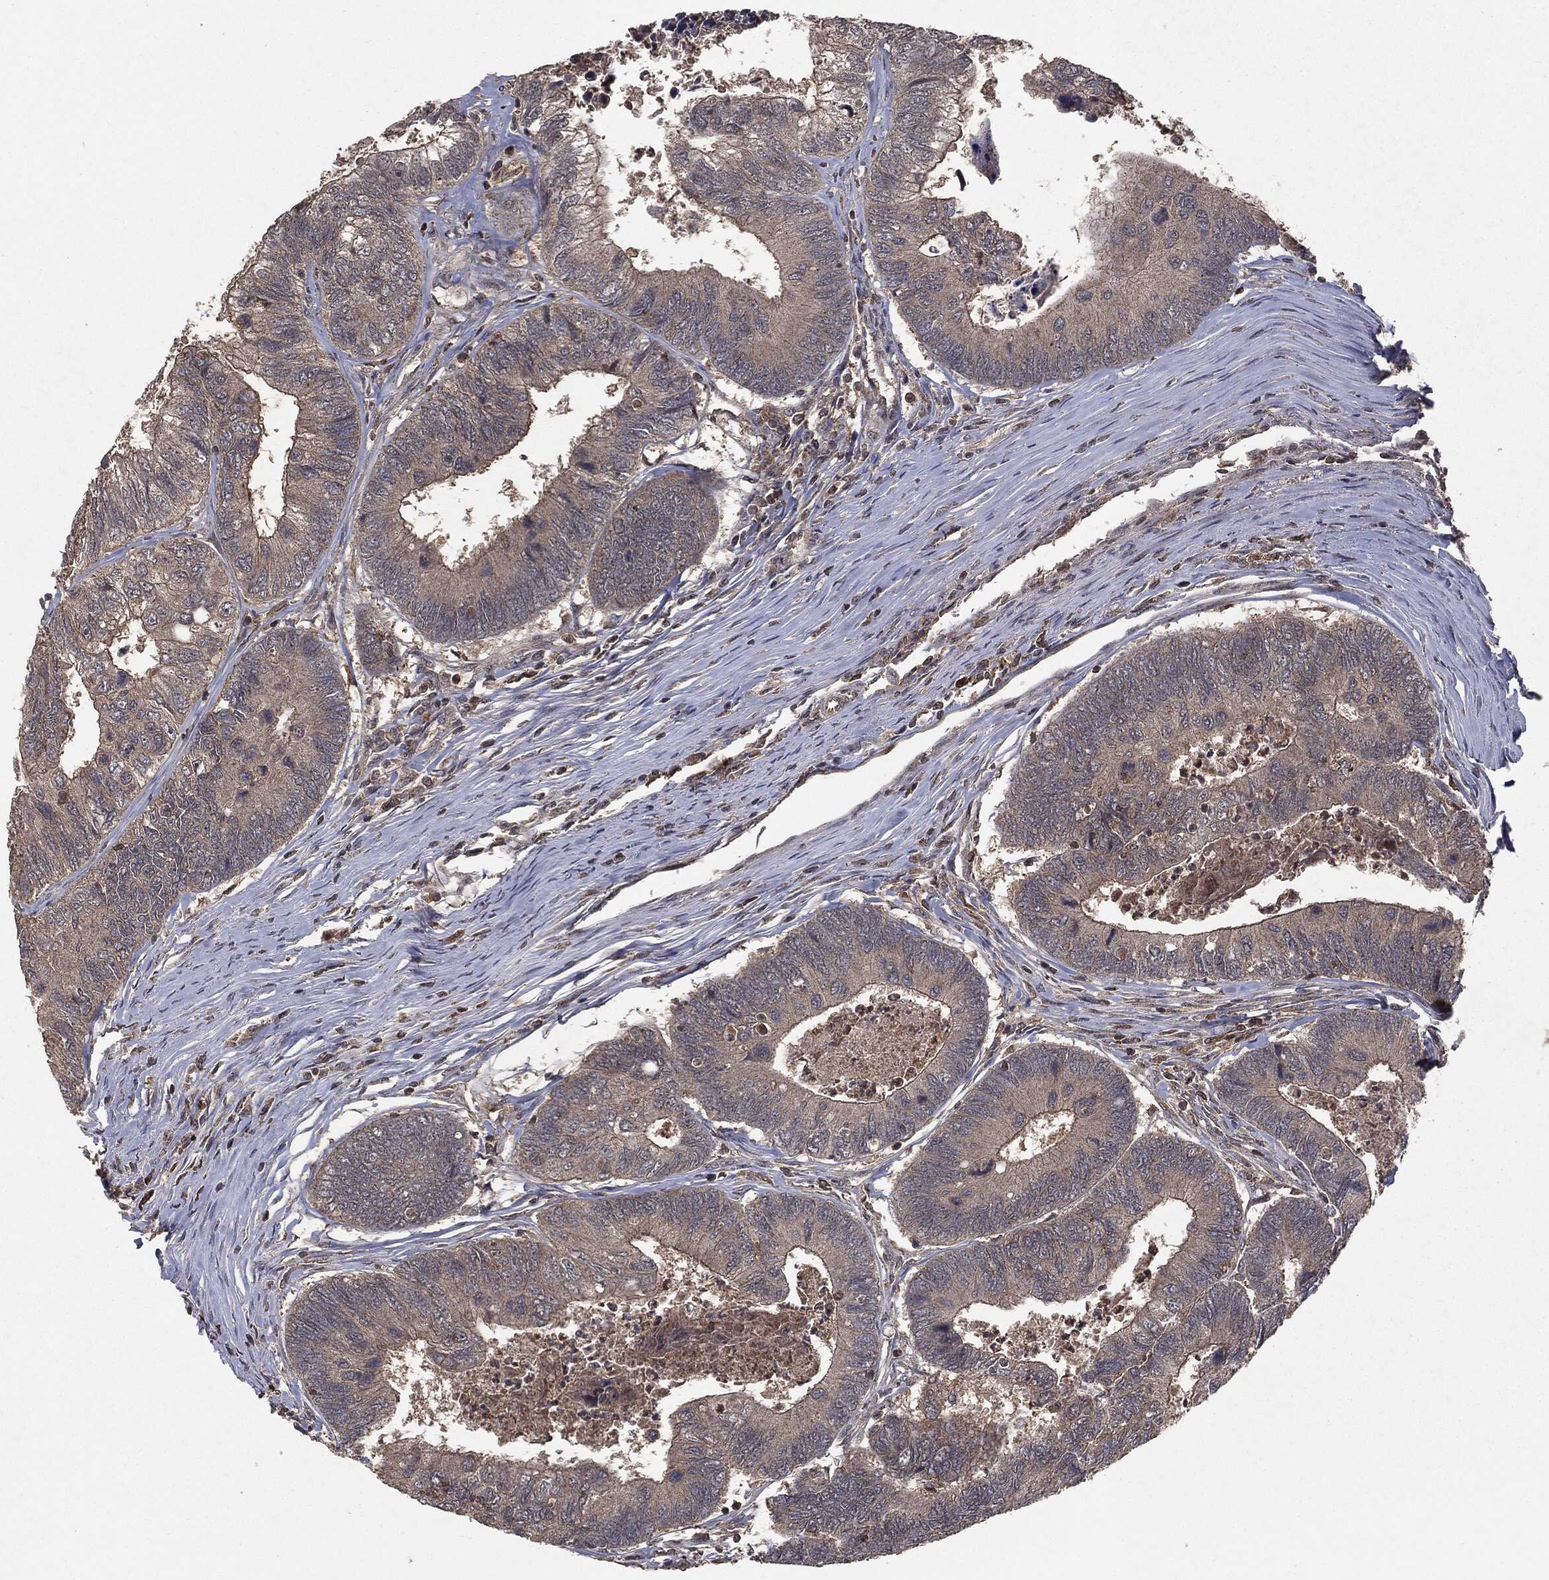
{"staining": {"intensity": "negative", "quantity": "none", "location": "none"}, "tissue": "colorectal cancer", "cell_type": "Tumor cells", "image_type": "cancer", "snomed": [{"axis": "morphology", "description": "Adenocarcinoma, NOS"}, {"axis": "topography", "description": "Colon"}], "caption": "Adenocarcinoma (colorectal) was stained to show a protein in brown. There is no significant expression in tumor cells.", "gene": "MTOR", "patient": {"sex": "female", "age": 67}}